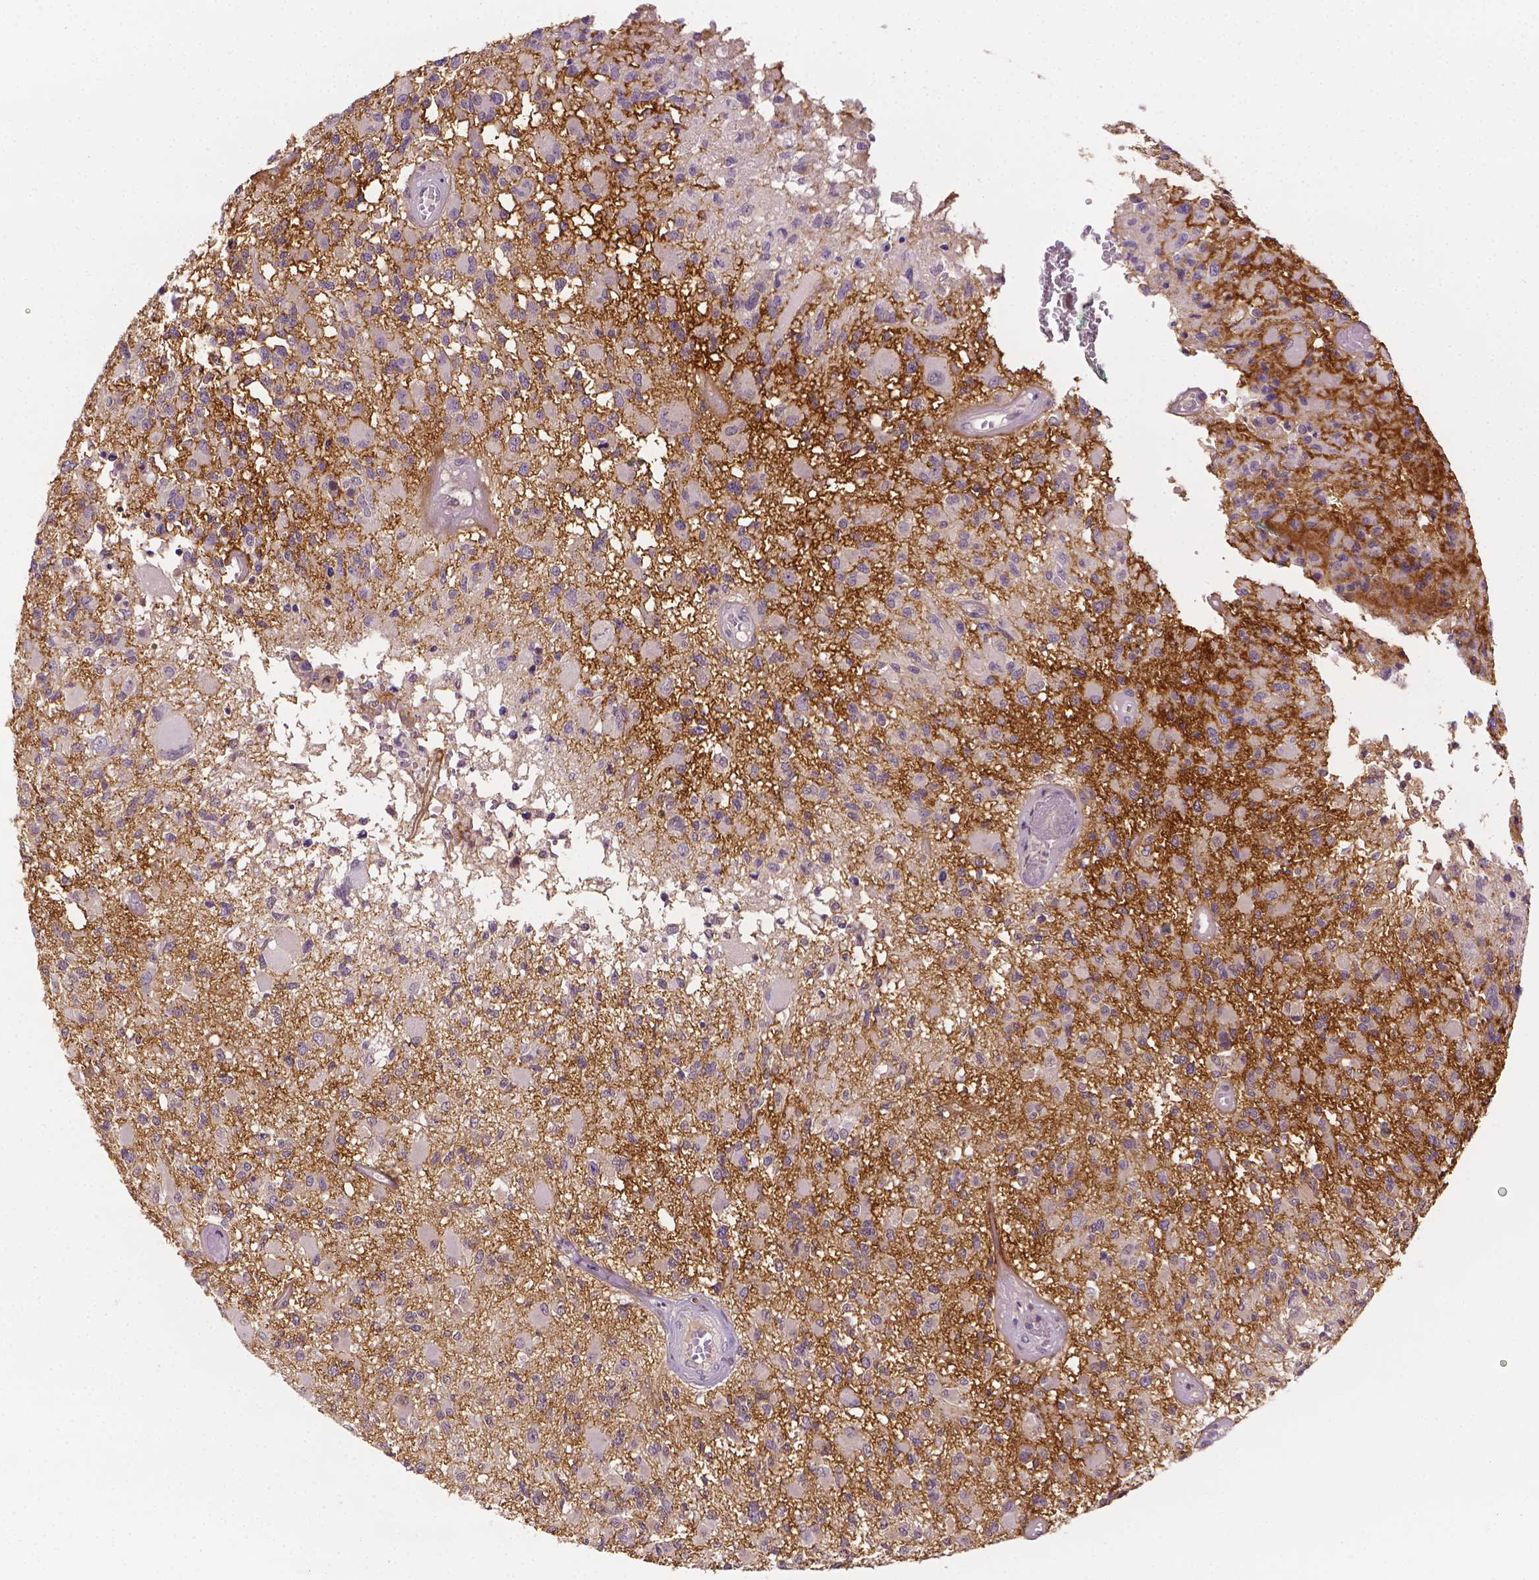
{"staining": {"intensity": "negative", "quantity": "none", "location": "none"}, "tissue": "glioma", "cell_type": "Tumor cells", "image_type": "cancer", "snomed": [{"axis": "morphology", "description": "Glioma, malignant, High grade"}, {"axis": "topography", "description": "Brain"}], "caption": "Immunohistochemical staining of high-grade glioma (malignant) reveals no significant positivity in tumor cells.", "gene": "NCAN", "patient": {"sex": "female", "age": 63}}